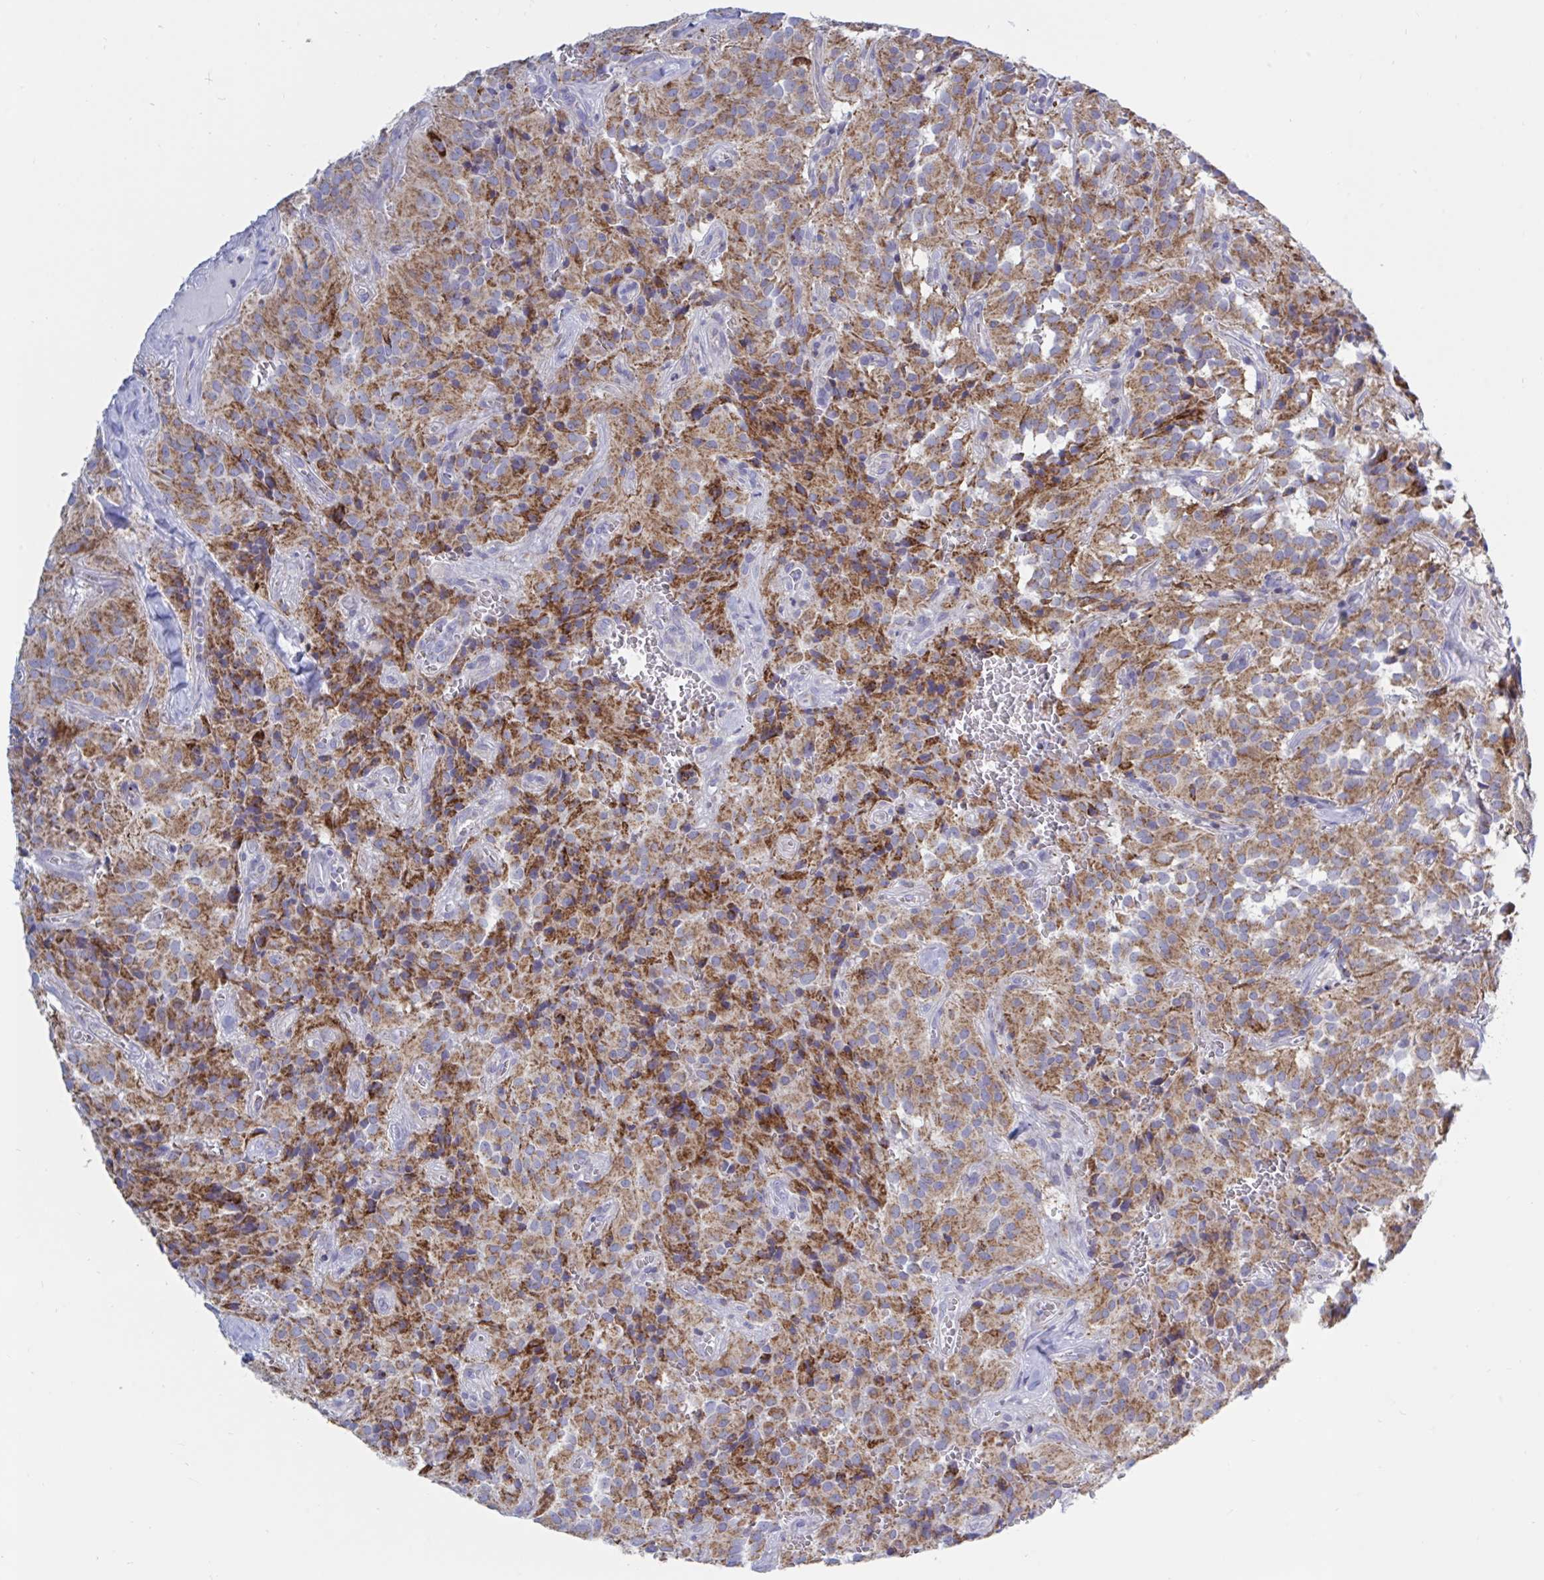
{"staining": {"intensity": "moderate", "quantity": ">75%", "location": "cytoplasmic/membranous"}, "tissue": "glioma", "cell_type": "Tumor cells", "image_type": "cancer", "snomed": [{"axis": "morphology", "description": "Glioma, malignant, Low grade"}, {"axis": "topography", "description": "Brain"}], "caption": "Human malignant glioma (low-grade) stained with a protein marker reveals moderate staining in tumor cells.", "gene": "HSPE1", "patient": {"sex": "male", "age": 42}}